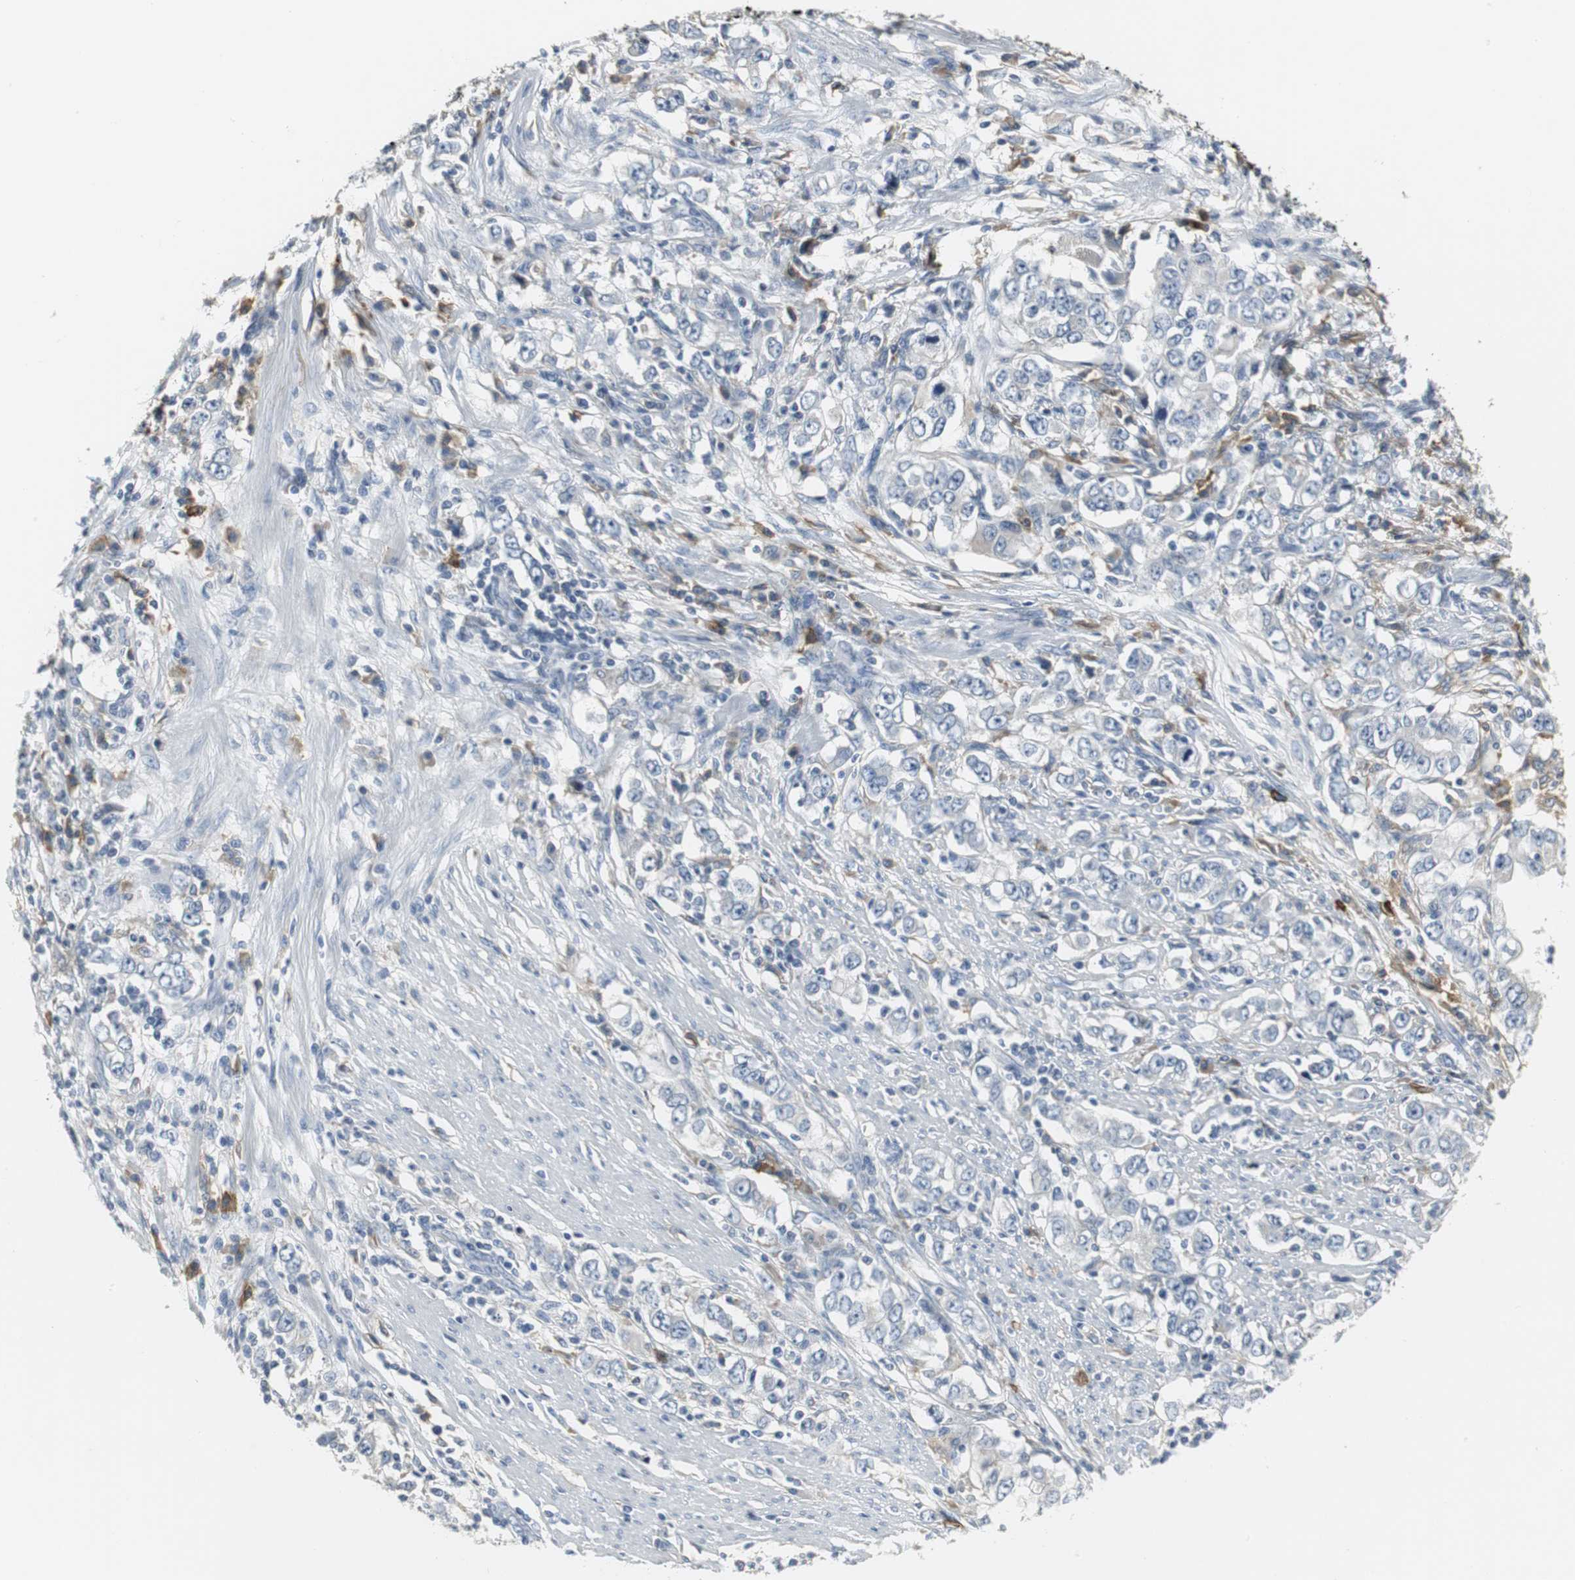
{"staining": {"intensity": "negative", "quantity": "none", "location": "none"}, "tissue": "stomach cancer", "cell_type": "Tumor cells", "image_type": "cancer", "snomed": [{"axis": "morphology", "description": "Adenocarcinoma, NOS"}, {"axis": "topography", "description": "Stomach, lower"}], "caption": "This is a photomicrograph of immunohistochemistry staining of stomach adenocarcinoma, which shows no expression in tumor cells. (DAB (3,3'-diaminobenzidine) IHC, high magnification).", "gene": "SLC2A5", "patient": {"sex": "female", "age": 72}}